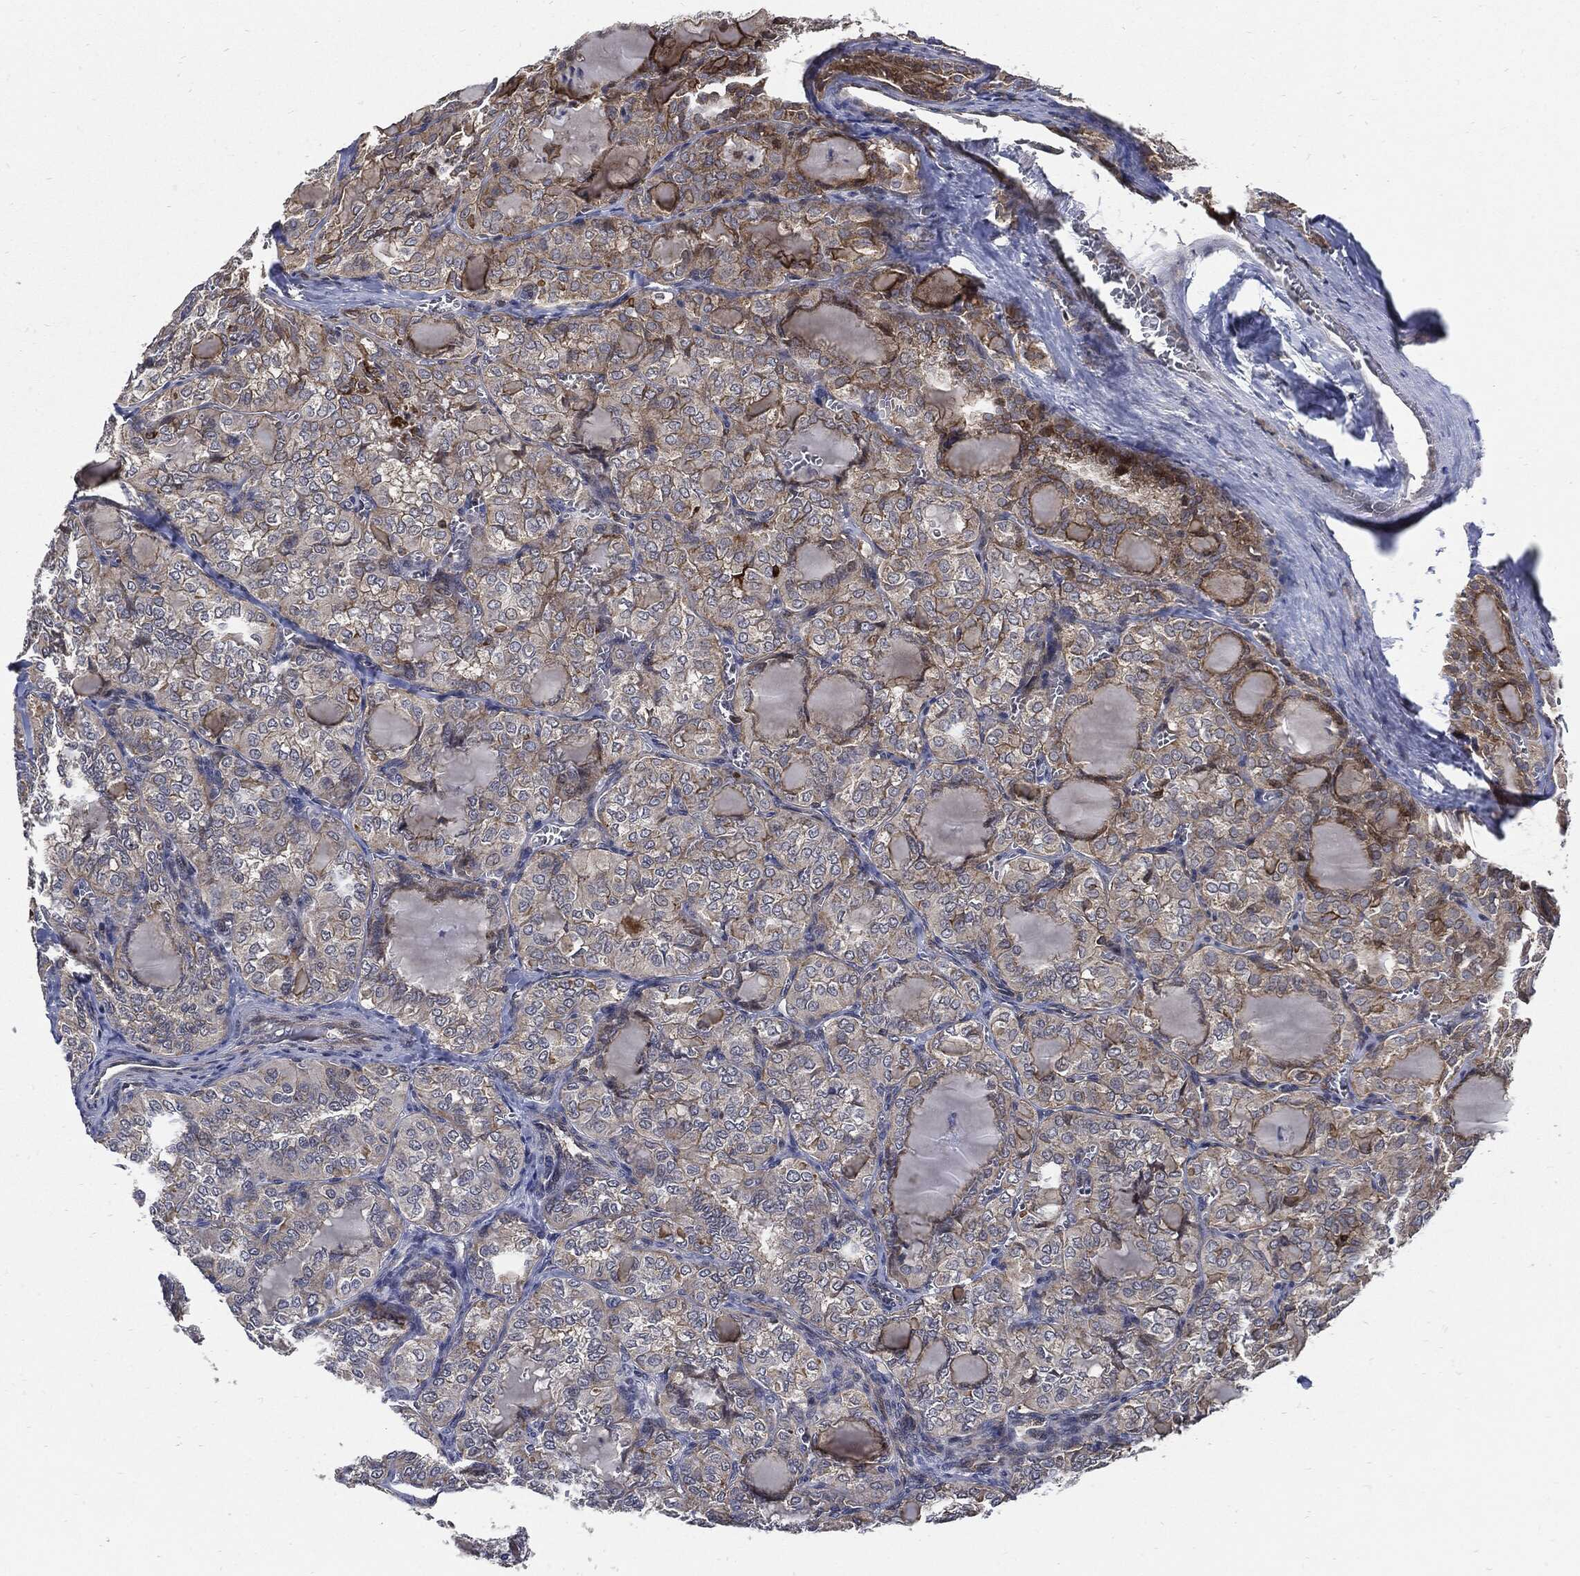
{"staining": {"intensity": "moderate", "quantity": "<25%", "location": "cytoplasmic/membranous"}, "tissue": "thyroid cancer", "cell_type": "Tumor cells", "image_type": "cancer", "snomed": [{"axis": "morphology", "description": "Papillary adenocarcinoma, NOS"}, {"axis": "topography", "description": "Thyroid gland"}], "caption": "Protein expression analysis of thyroid cancer exhibits moderate cytoplasmic/membranous positivity in approximately <25% of tumor cells. (Stains: DAB (3,3'-diaminobenzidine) in brown, nuclei in blue, Microscopy: brightfield microscopy at high magnification).", "gene": "SLC31A2", "patient": {"sex": "female", "age": 41}}